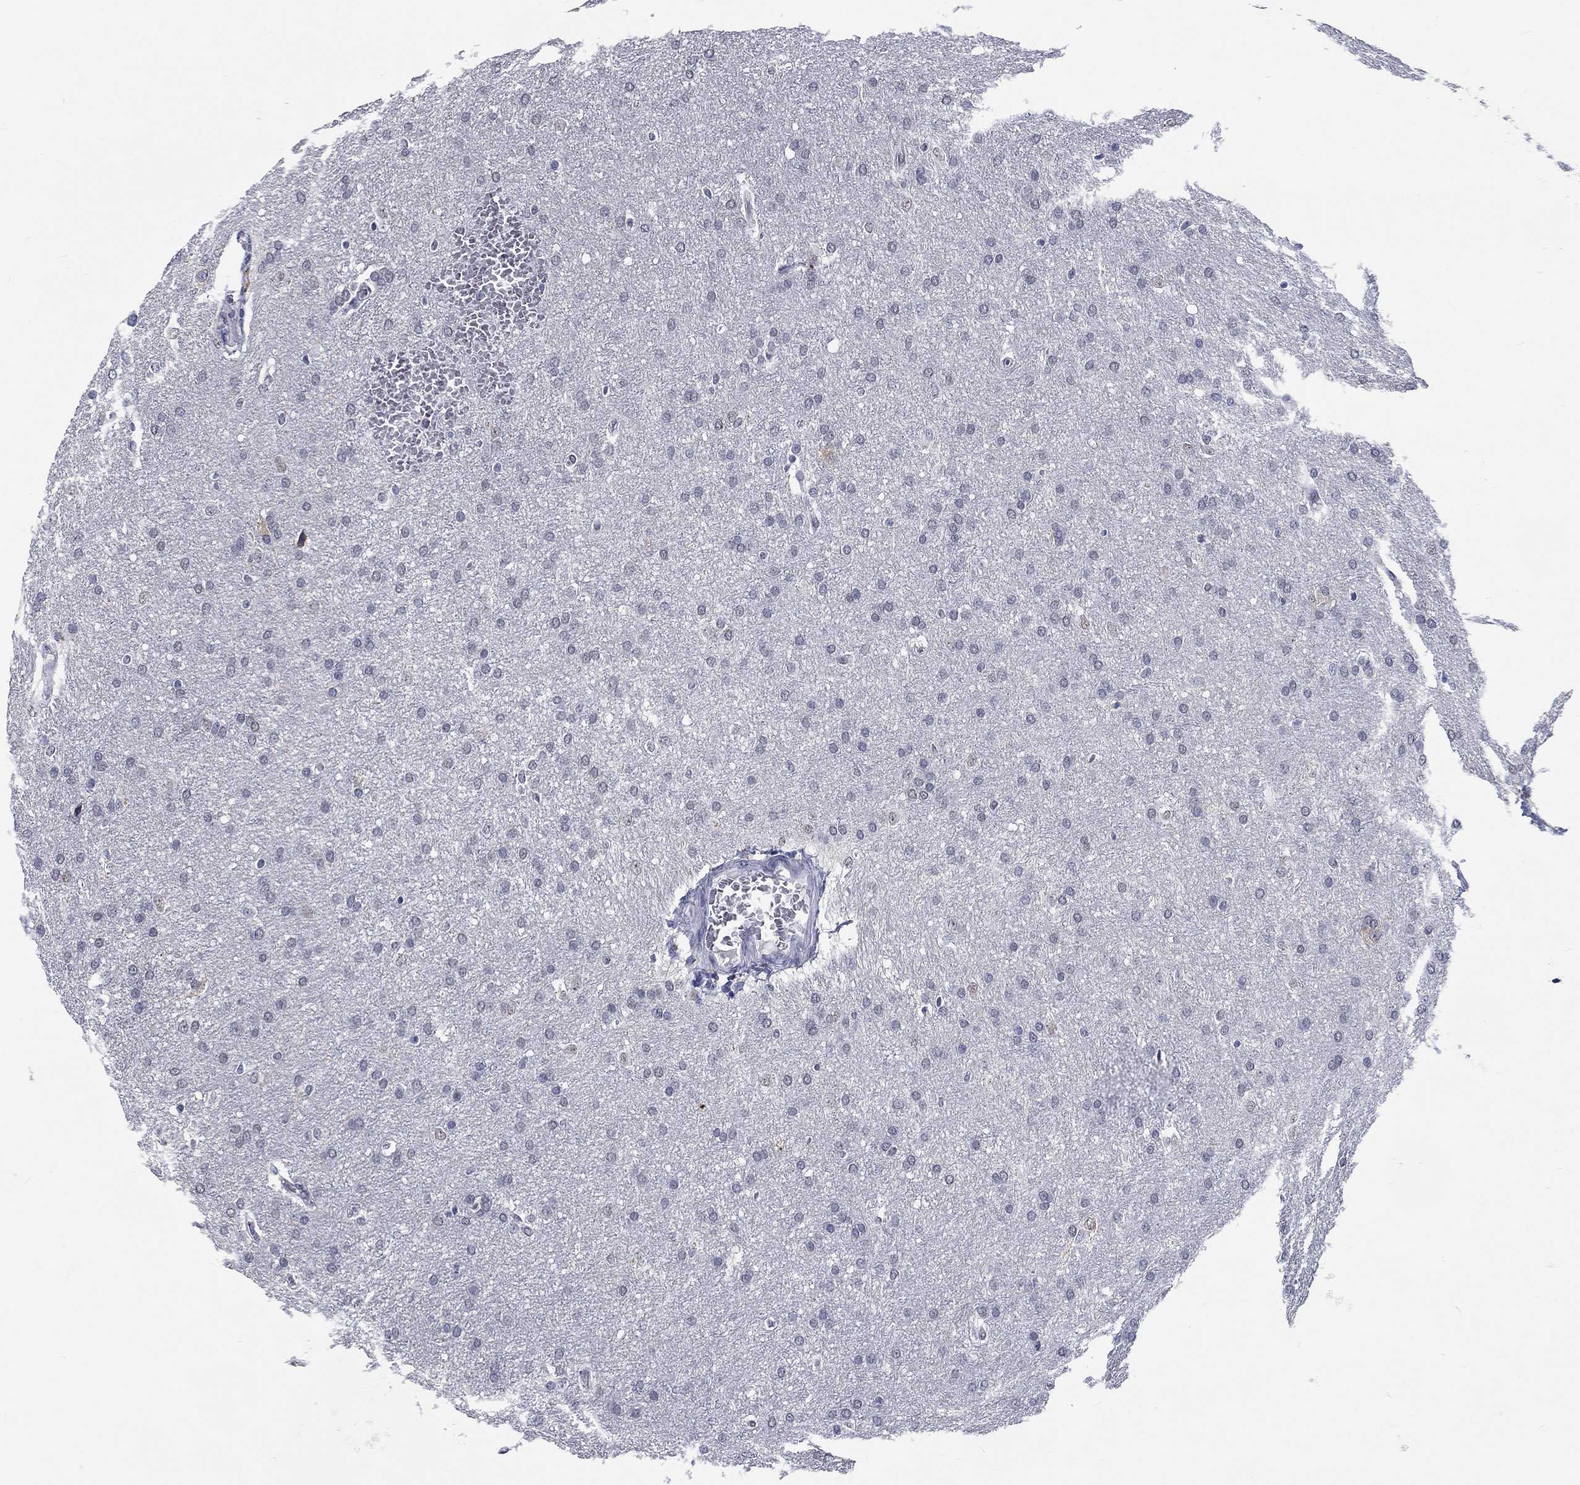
{"staining": {"intensity": "negative", "quantity": "none", "location": "none"}, "tissue": "glioma", "cell_type": "Tumor cells", "image_type": "cancer", "snomed": [{"axis": "morphology", "description": "Glioma, malignant, Low grade"}, {"axis": "topography", "description": "Brain"}], "caption": "A photomicrograph of glioma stained for a protein demonstrates no brown staining in tumor cells.", "gene": "GRIN1", "patient": {"sex": "female", "age": 32}}